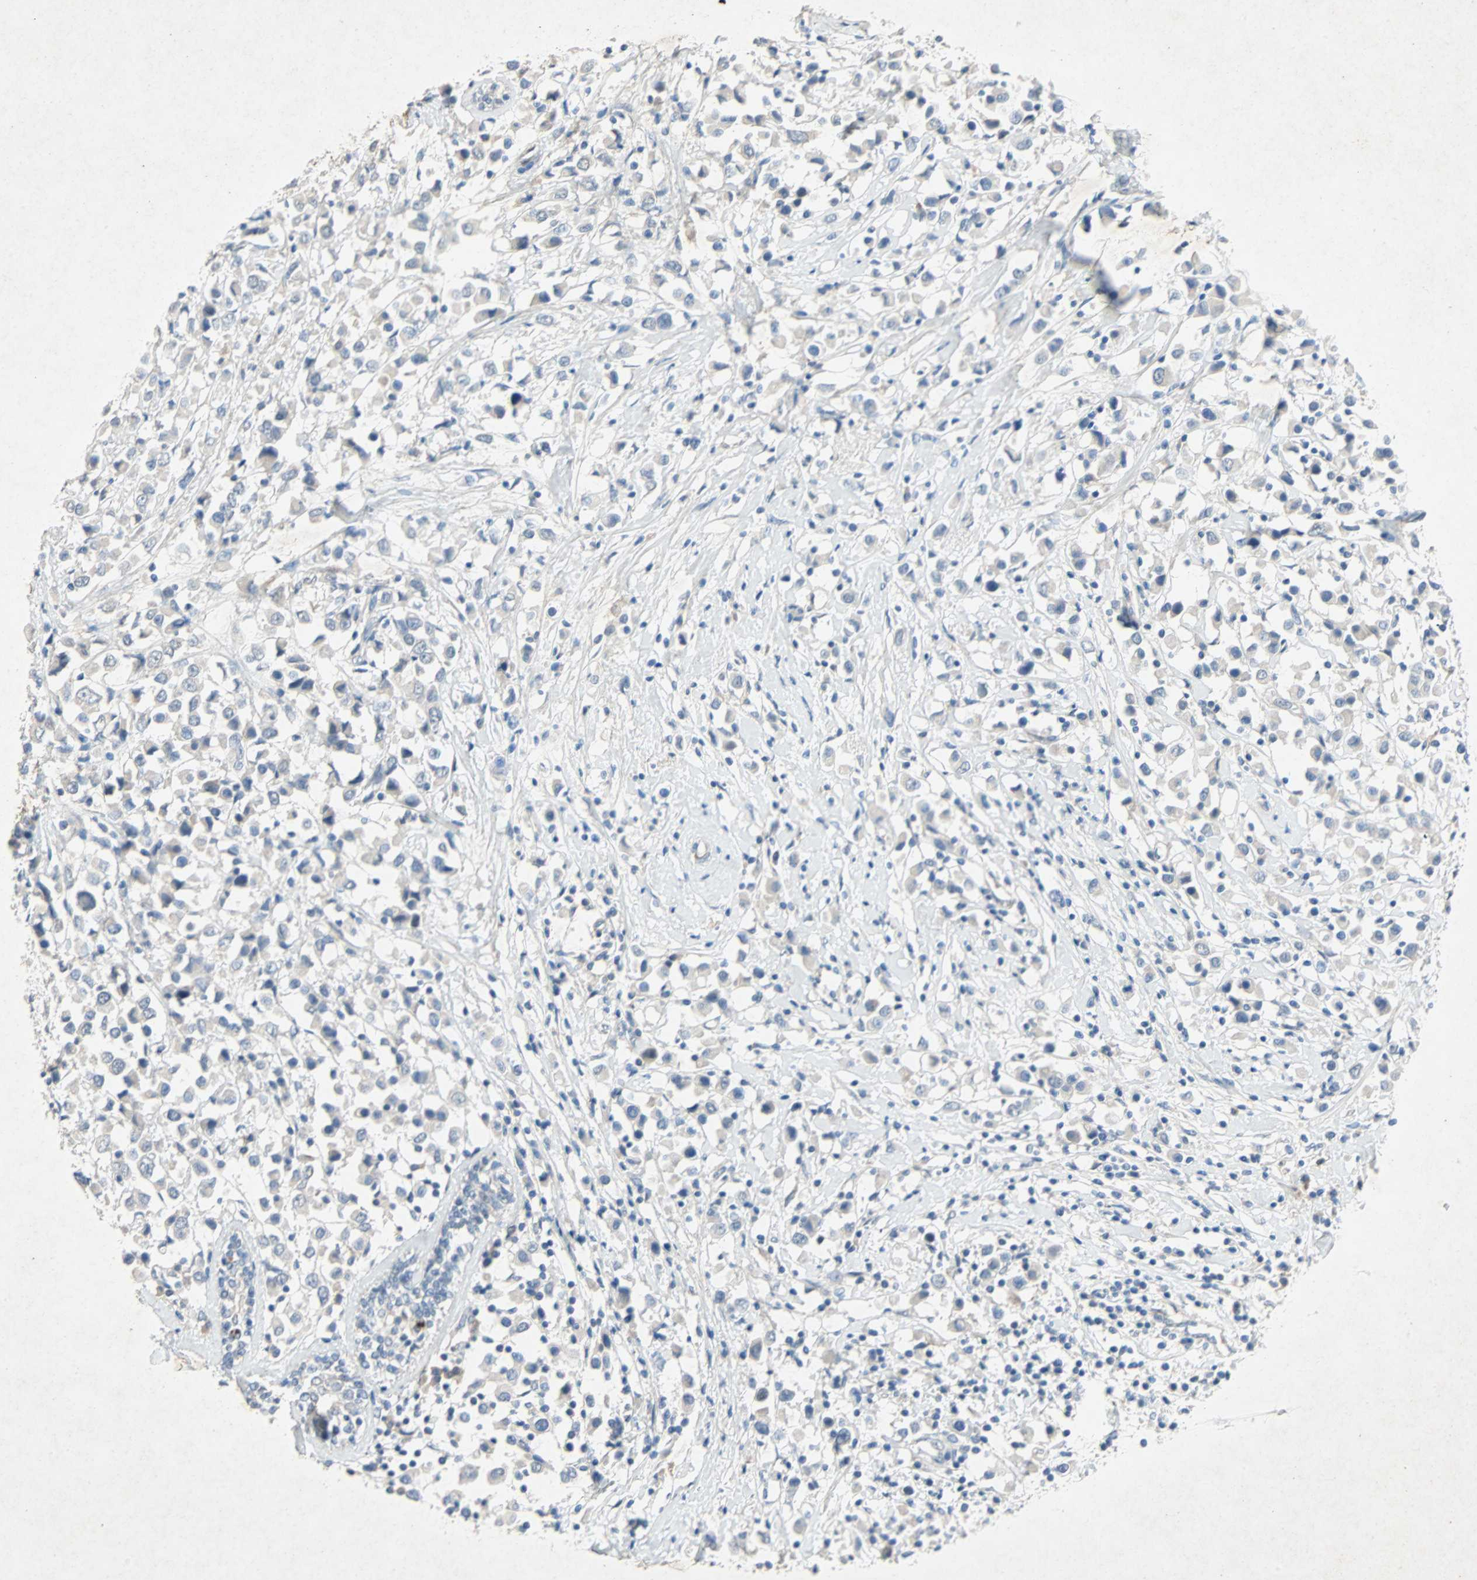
{"staining": {"intensity": "negative", "quantity": "none", "location": "none"}, "tissue": "breast cancer", "cell_type": "Tumor cells", "image_type": "cancer", "snomed": [{"axis": "morphology", "description": "Duct carcinoma"}, {"axis": "topography", "description": "Breast"}], "caption": "The IHC image has no significant staining in tumor cells of breast cancer tissue.", "gene": "PCDHB2", "patient": {"sex": "female", "age": 61}}